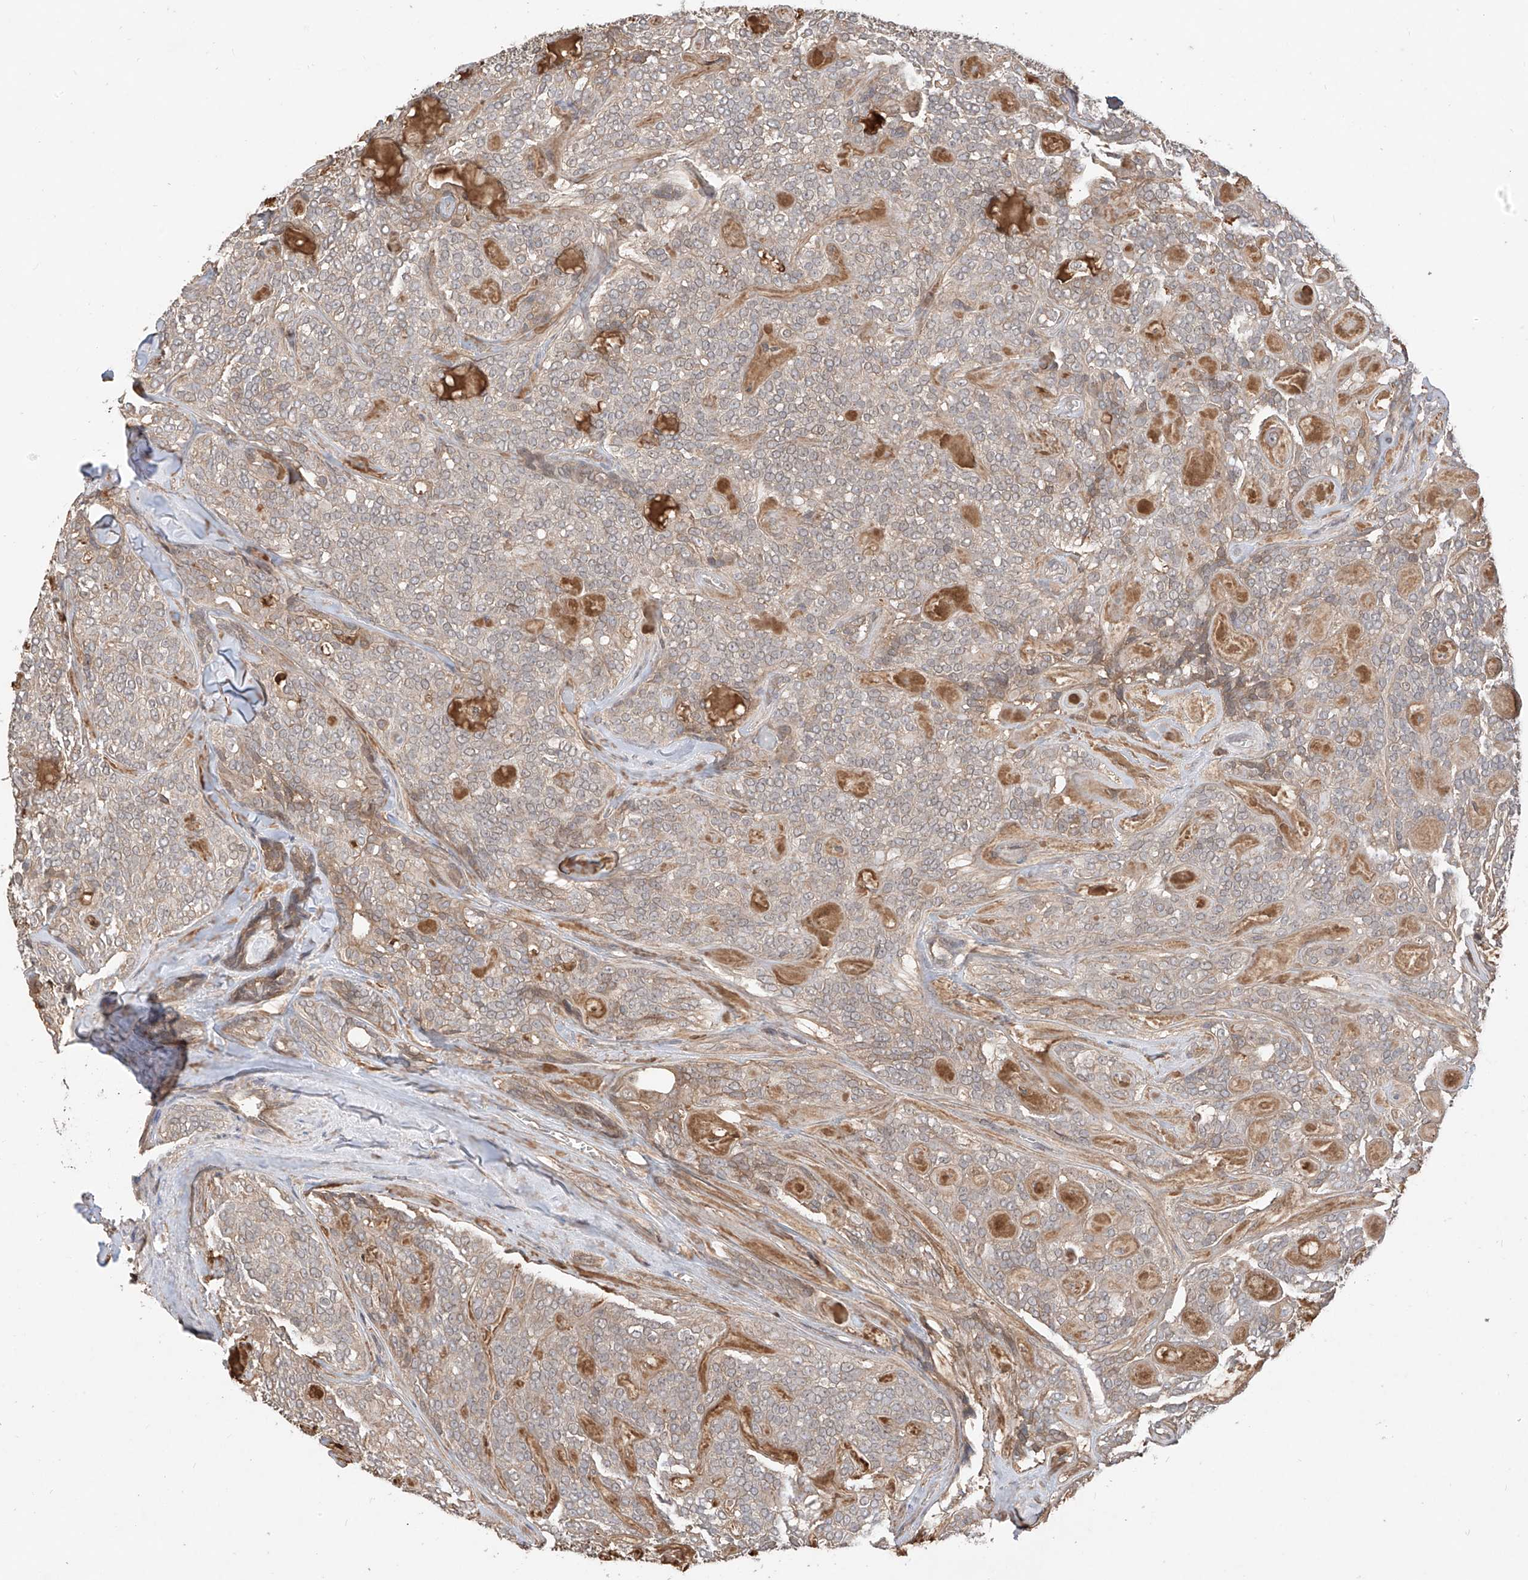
{"staining": {"intensity": "weak", "quantity": "25%-75%", "location": "cytoplasmic/membranous"}, "tissue": "head and neck cancer", "cell_type": "Tumor cells", "image_type": "cancer", "snomed": [{"axis": "morphology", "description": "Adenocarcinoma, NOS"}, {"axis": "topography", "description": "Head-Neck"}], "caption": "Tumor cells display weak cytoplasmic/membranous staining in approximately 25%-75% of cells in head and neck cancer (adenocarcinoma). The protein is shown in brown color, while the nuclei are stained blue.", "gene": "CACNA2D4", "patient": {"sex": "male", "age": 66}}